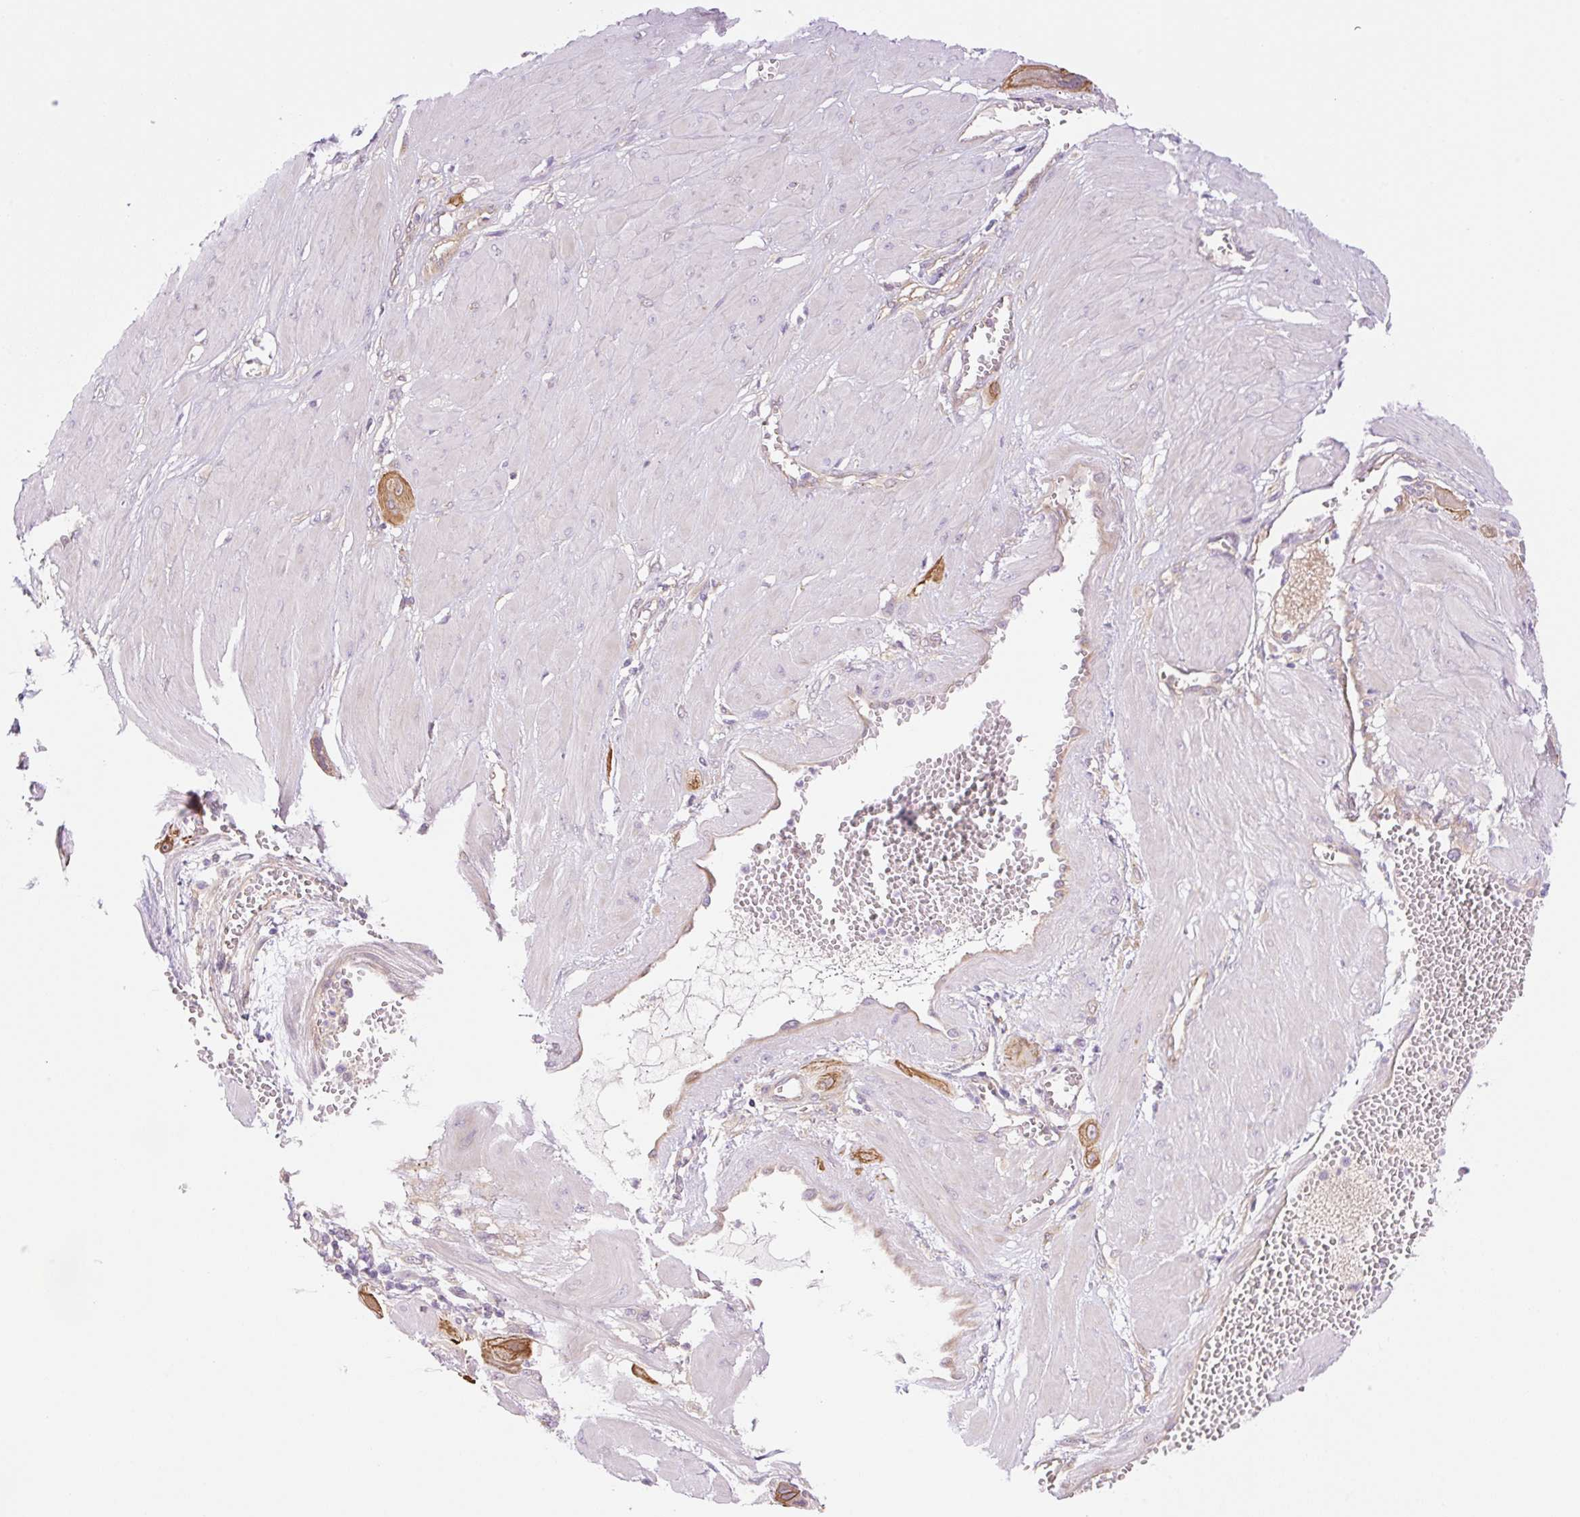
{"staining": {"intensity": "moderate", "quantity": ">75%", "location": "cytoplasmic/membranous"}, "tissue": "cervical cancer", "cell_type": "Tumor cells", "image_type": "cancer", "snomed": [{"axis": "morphology", "description": "Squamous cell carcinoma, NOS"}, {"axis": "topography", "description": "Cervix"}], "caption": "The immunohistochemical stain shows moderate cytoplasmic/membranous expression in tumor cells of cervical squamous cell carcinoma tissue.", "gene": "NLRP5", "patient": {"sex": "female", "age": 34}}